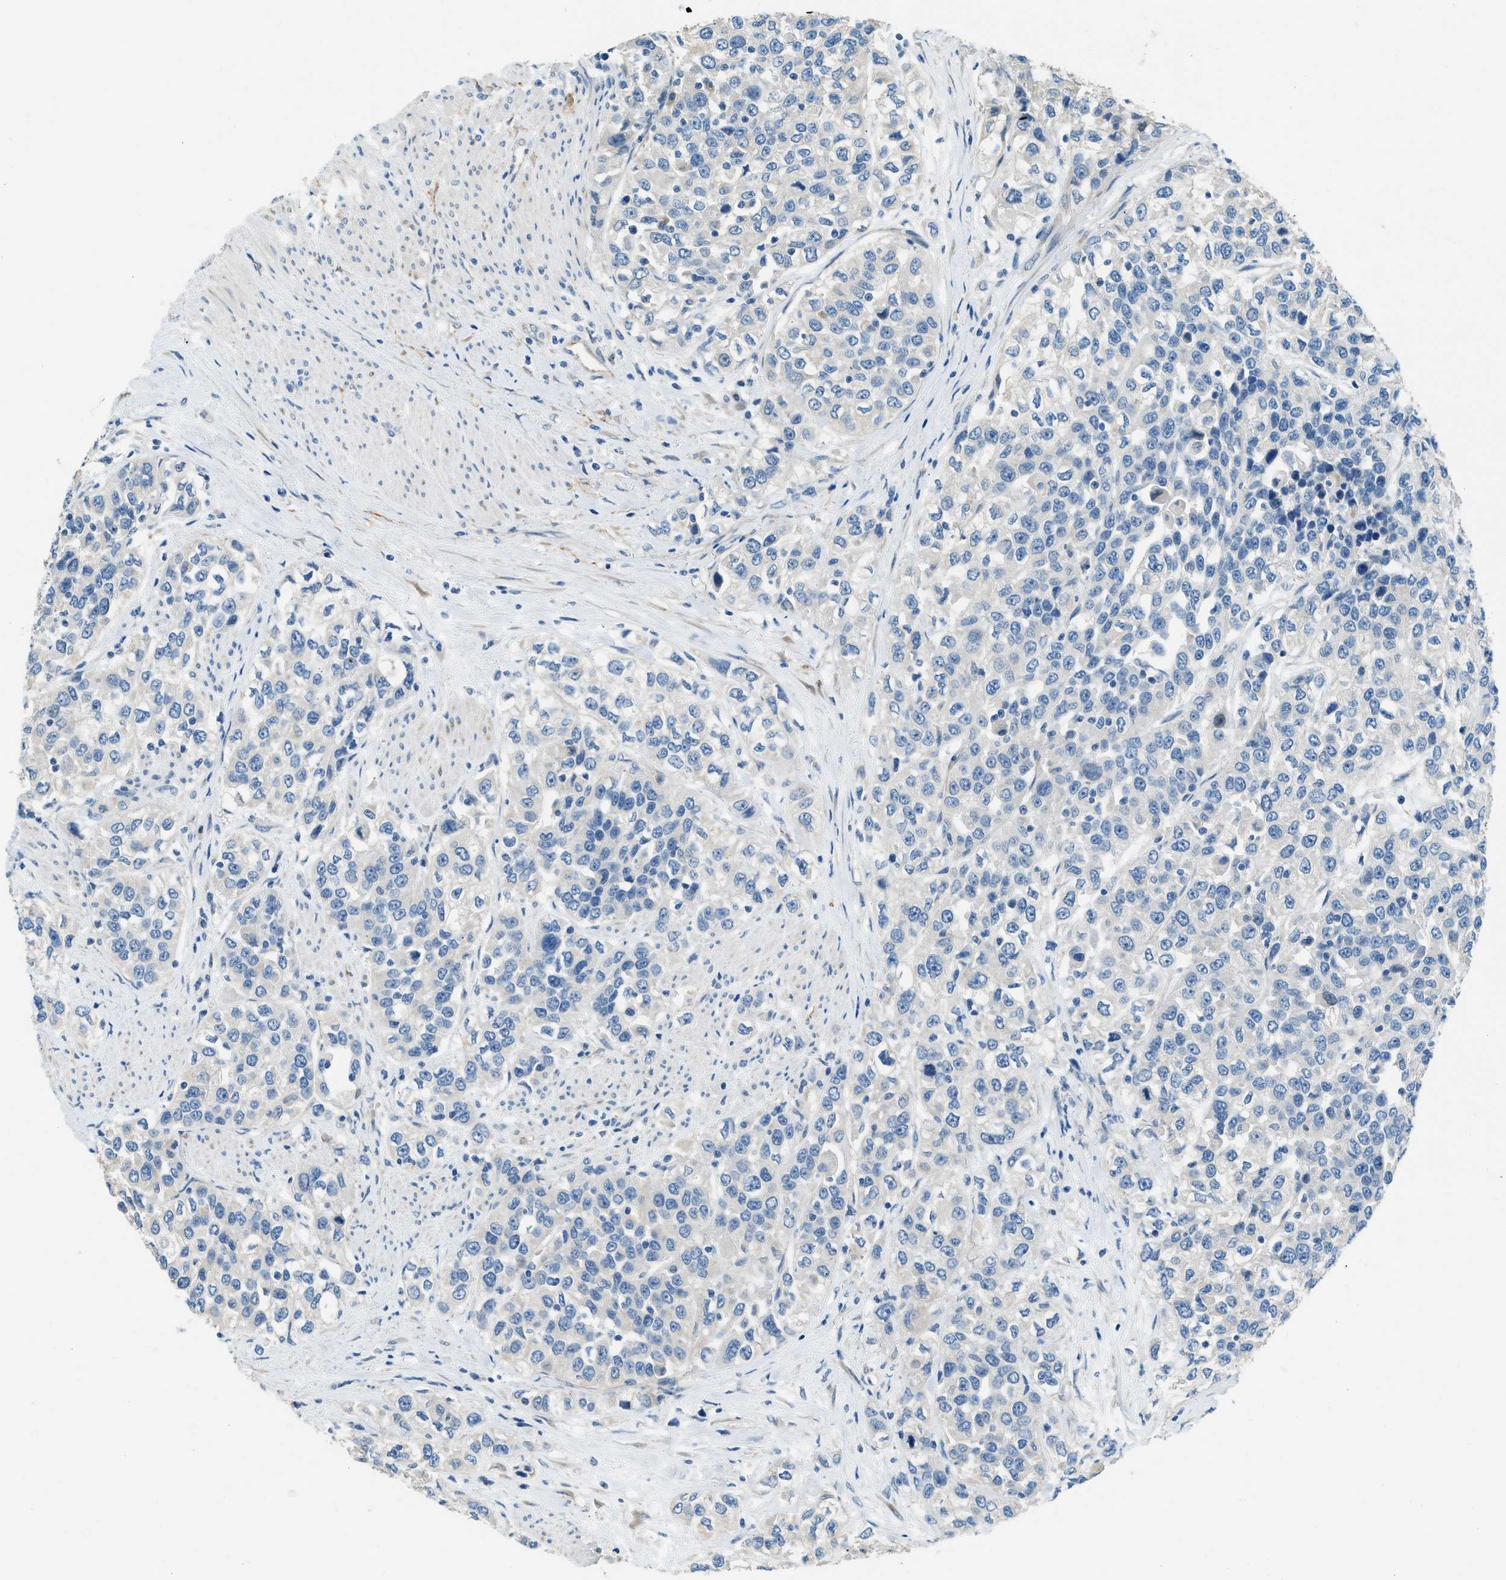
{"staining": {"intensity": "negative", "quantity": "none", "location": "none"}, "tissue": "urothelial cancer", "cell_type": "Tumor cells", "image_type": "cancer", "snomed": [{"axis": "morphology", "description": "Urothelial carcinoma, High grade"}, {"axis": "topography", "description": "Urinary bladder"}], "caption": "This is an IHC histopathology image of human urothelial cancer. There is no positivity in tumor cells.", "gene": "ZNF367", "patient": {"sex": "female", "age": 80}}